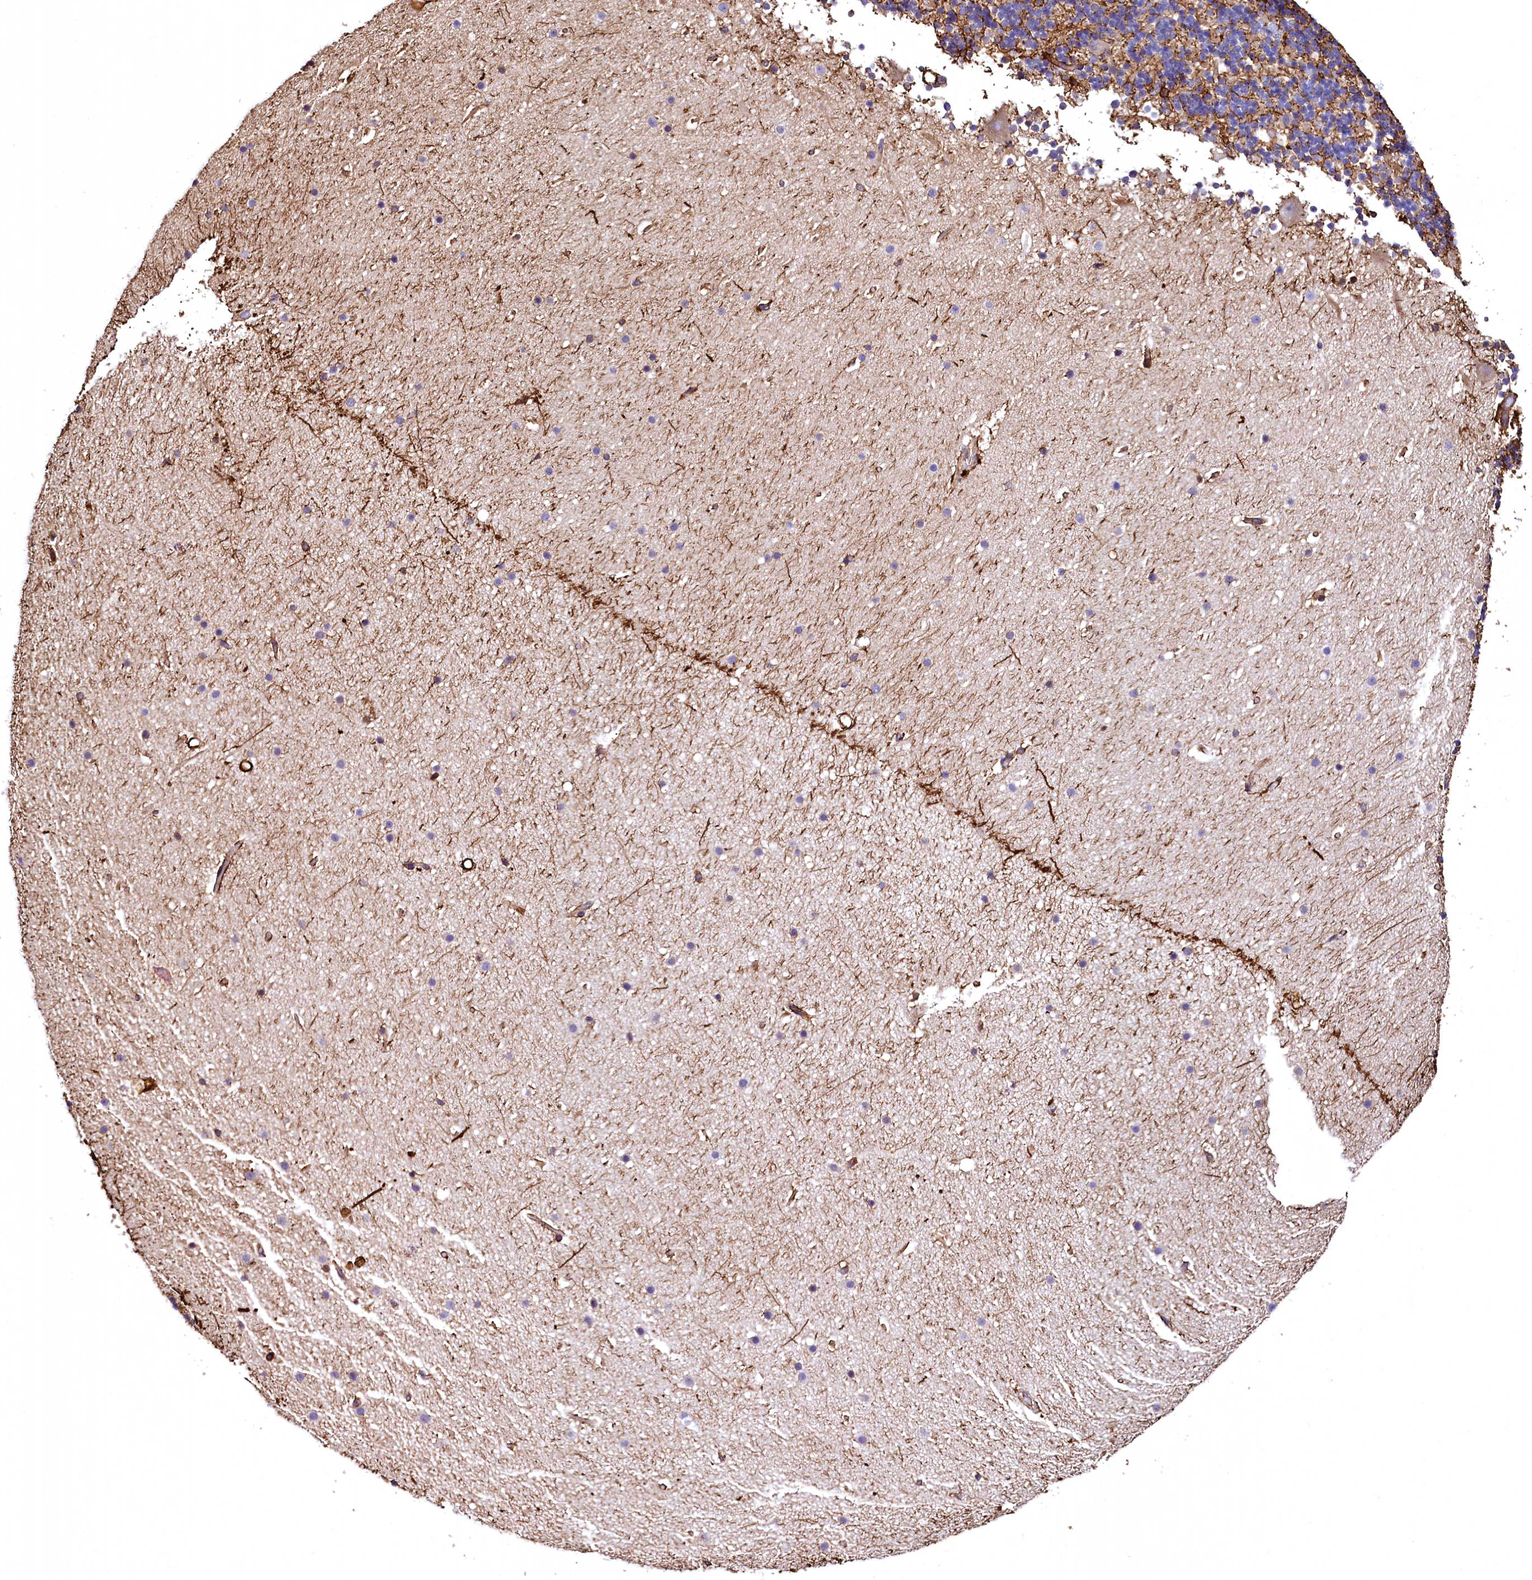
{"staining": {"intensity": "negative", "quantity": "none", "location": "none"}, "tissue": "cerebellum", "cell_type": "Cells in granular layer", "image_type": "normal", "snomed": [{"axis": "morphology", "description": "Normal tissue, NOS"}, {"axis": "topography", "description": "Cerebellum"}], "caption": "This is an immunohistochemistry image of benign cerebellum. There is no staining in cells in granular layer.", "gene": "RARS2", "patient": {"sex": "male", "age": 57}}